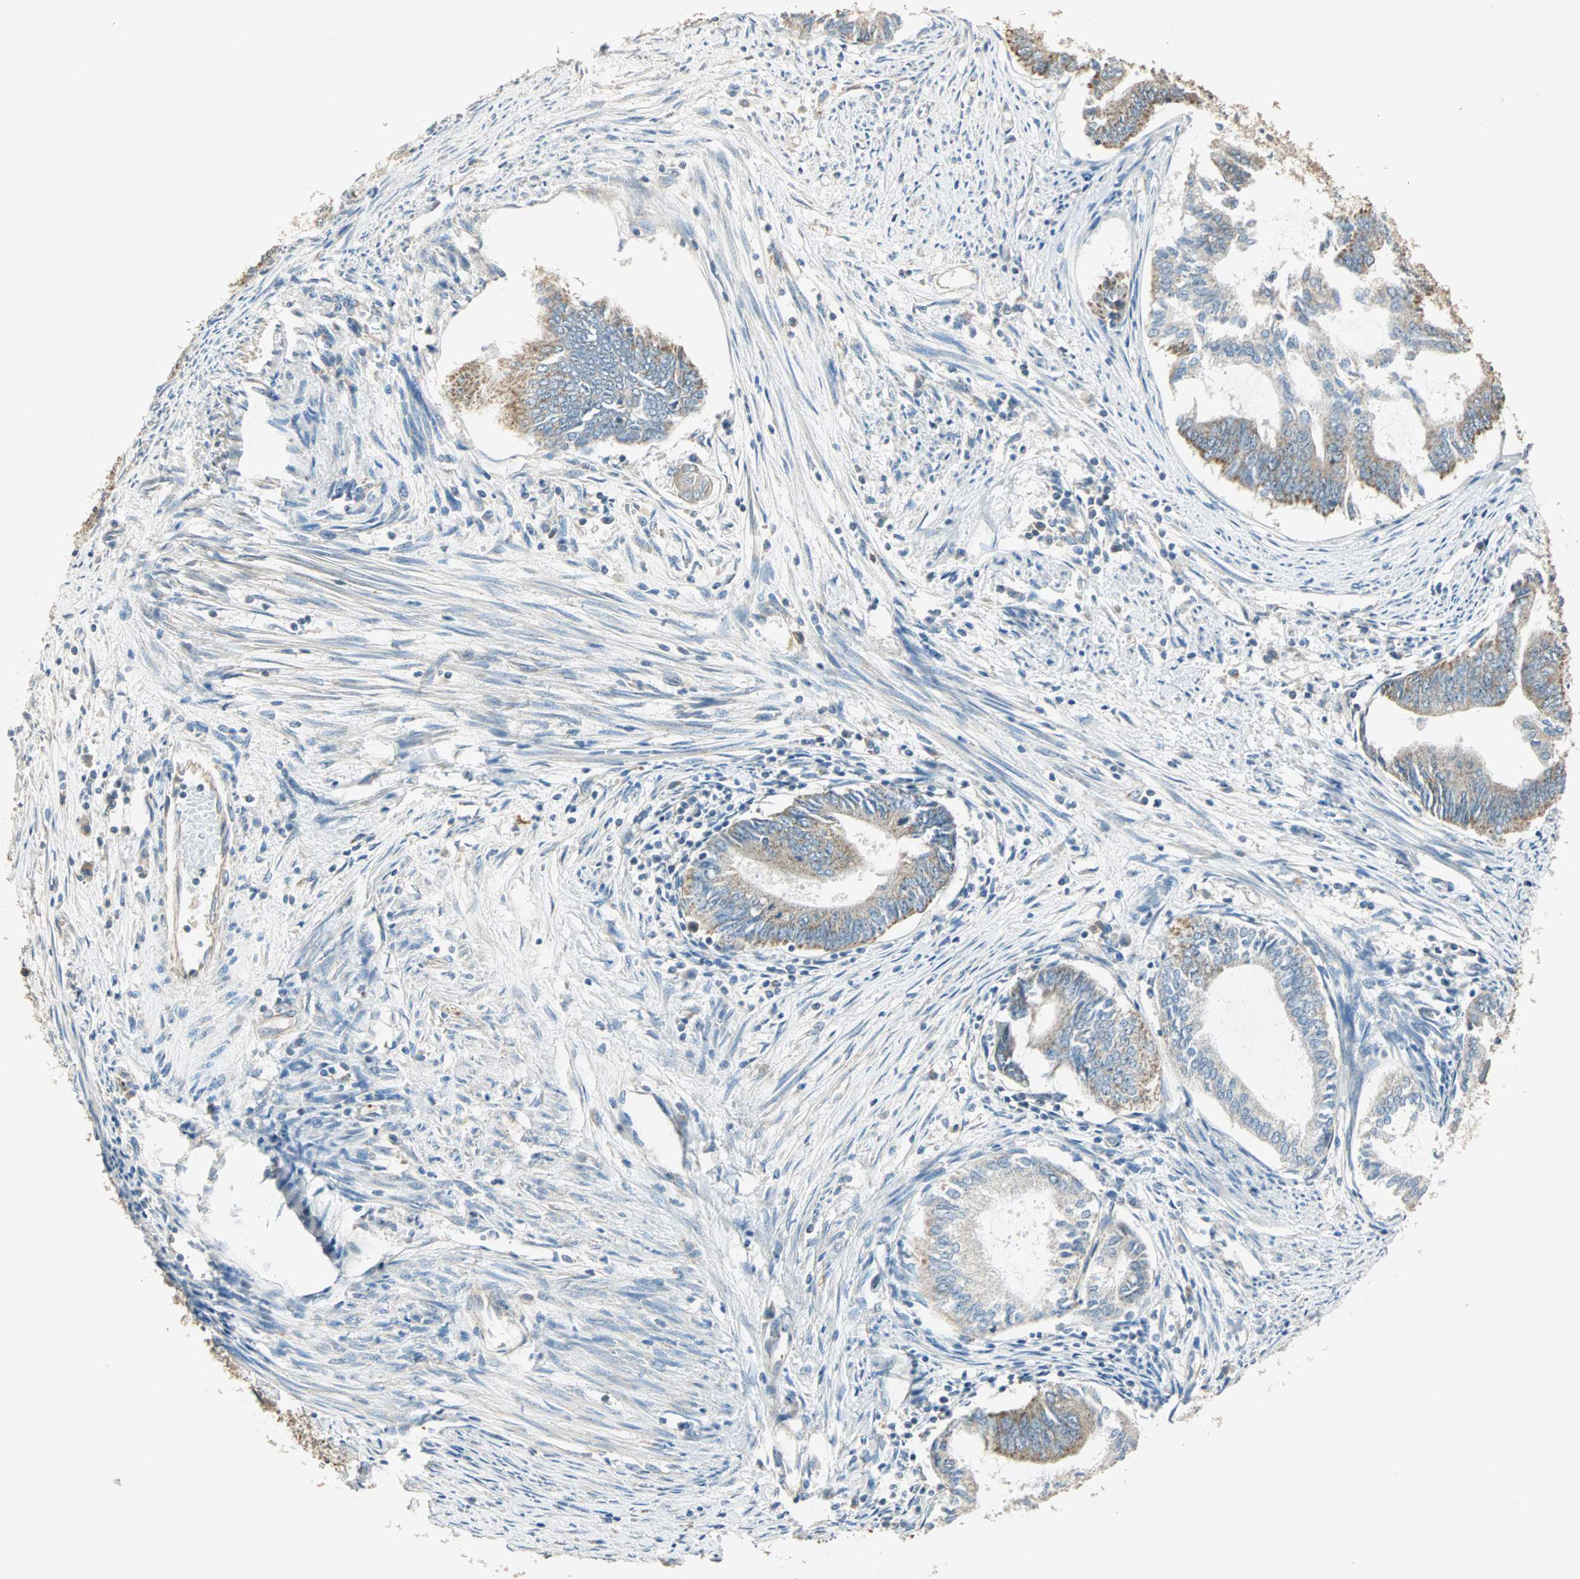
{"staining": {"intensity": "weak", "quantity": "25%-75%", "location": "cytoplasmic/membranous"}, "tissue": "endometrial cancer", "cell_type": "Tumor cells", "image_type": "cancer", "snomed": [{"axis": "morphology", "description": "Adenocarcinoma, NOS"}, {"axis": "topography", "description": "Endometrium"}], "caption": "Human adenocarcinoma (endometrial) stained for a protein (brown) reveals weak cytoplasmic/membranous positive expression in approximately 25%-75% of tumor cells.", "gene": "RAD18", "patient": {"sex": "female", "age": 86}}